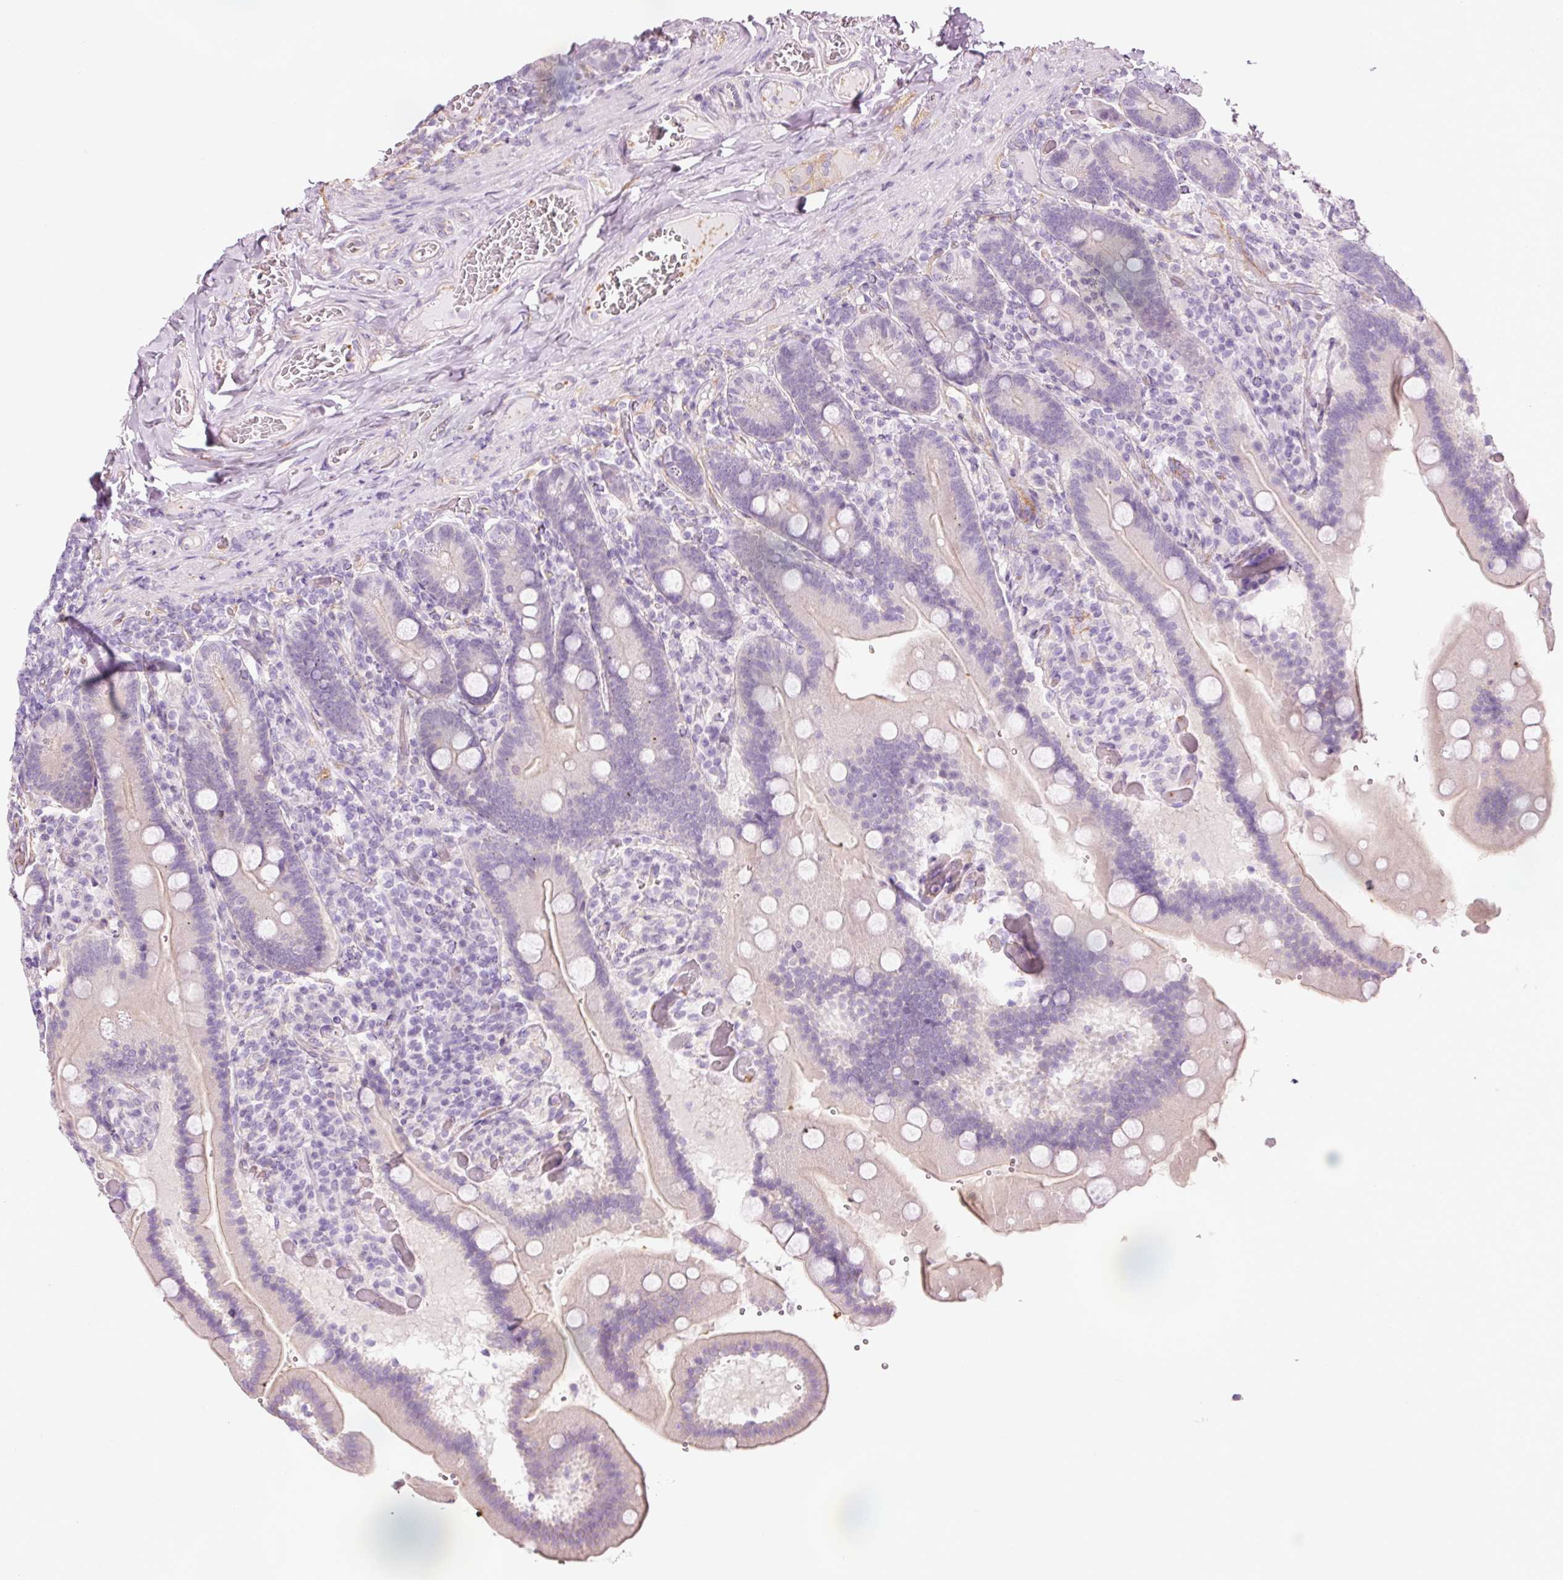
{"staining": {"intensity": "negative", "quantity": "none", "location": "none"}, "tissue": "duodenum", "cell_type": "Glandular cells", "image_type": "normal", "snomed": [{"axis": "morphology", "description": "Normal tissue, NOS"}, {"axis": "topography", "description": "Duodenum"}], "caption": "A photomicrograph of duodenum stained for a protein exhibits no brown staining in glandular cells. (Stains: DAB (3,3'-diaminobenzidine) IHC with hematoxylin counter stain, Microscopy: brightfield microscopy at high magnification).", "gene": "HSPA4L", "patient": {"sex": "female", "age": 62}}